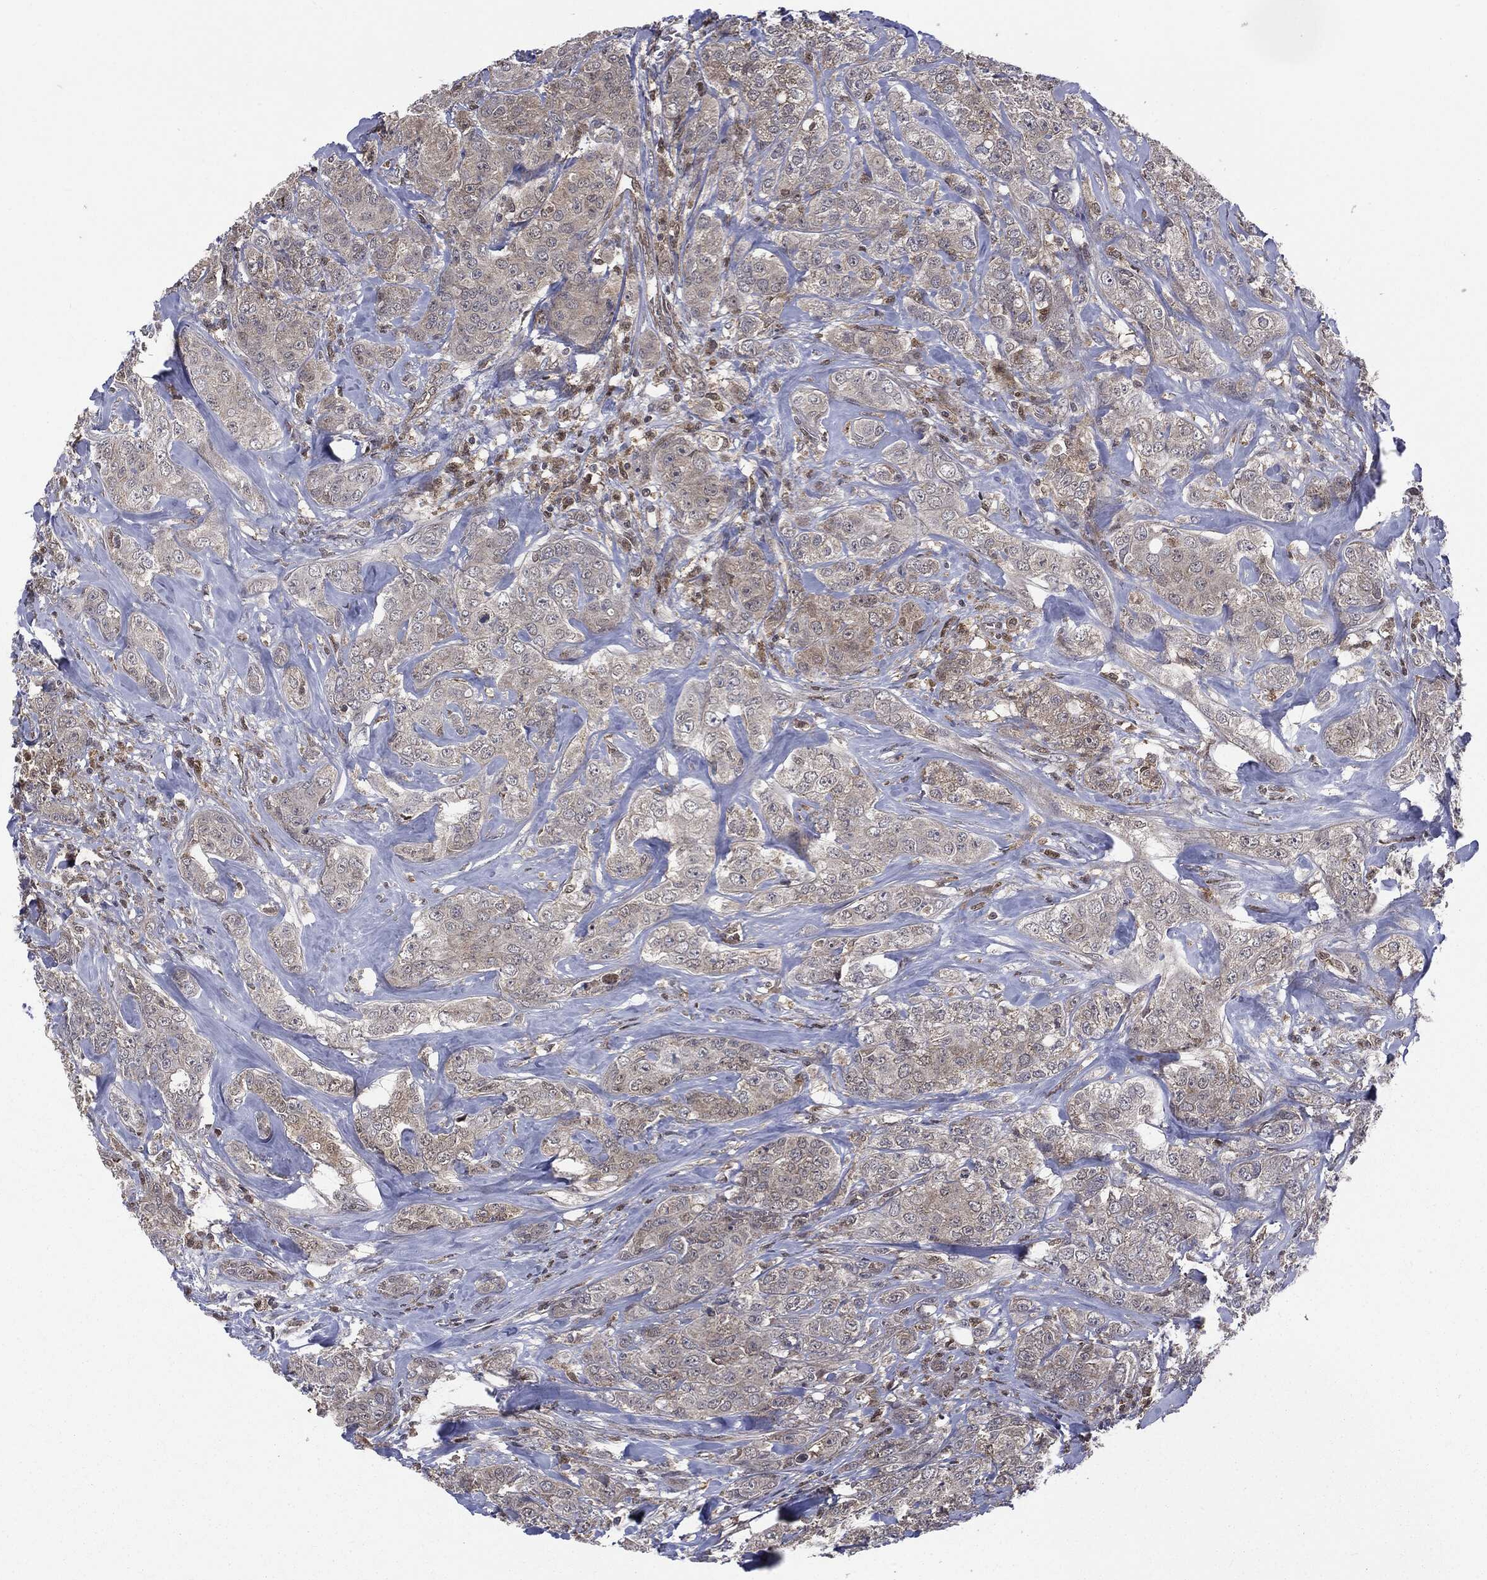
{"staining": {"intensity": "negative", "quantity": "none", "location": "none"}, "tissue": "breast cancer", "cell_type": "Tumor cells", "image_type": "cancer", "snomed": [{"axis": "morphology", "description": "Normal tissue, NOS"}, {"axis": "morphology", "description": "Duct carcinoma"}, {"axis": "topography", "description": "Breast"}], "caption": "Invasive ductal carcinoma (breast) stained for a protein using immunohistochemistry reveals no staining tumor cells.", "gene": "PTPA", "patient": {"sex": "female", "age": 43}}